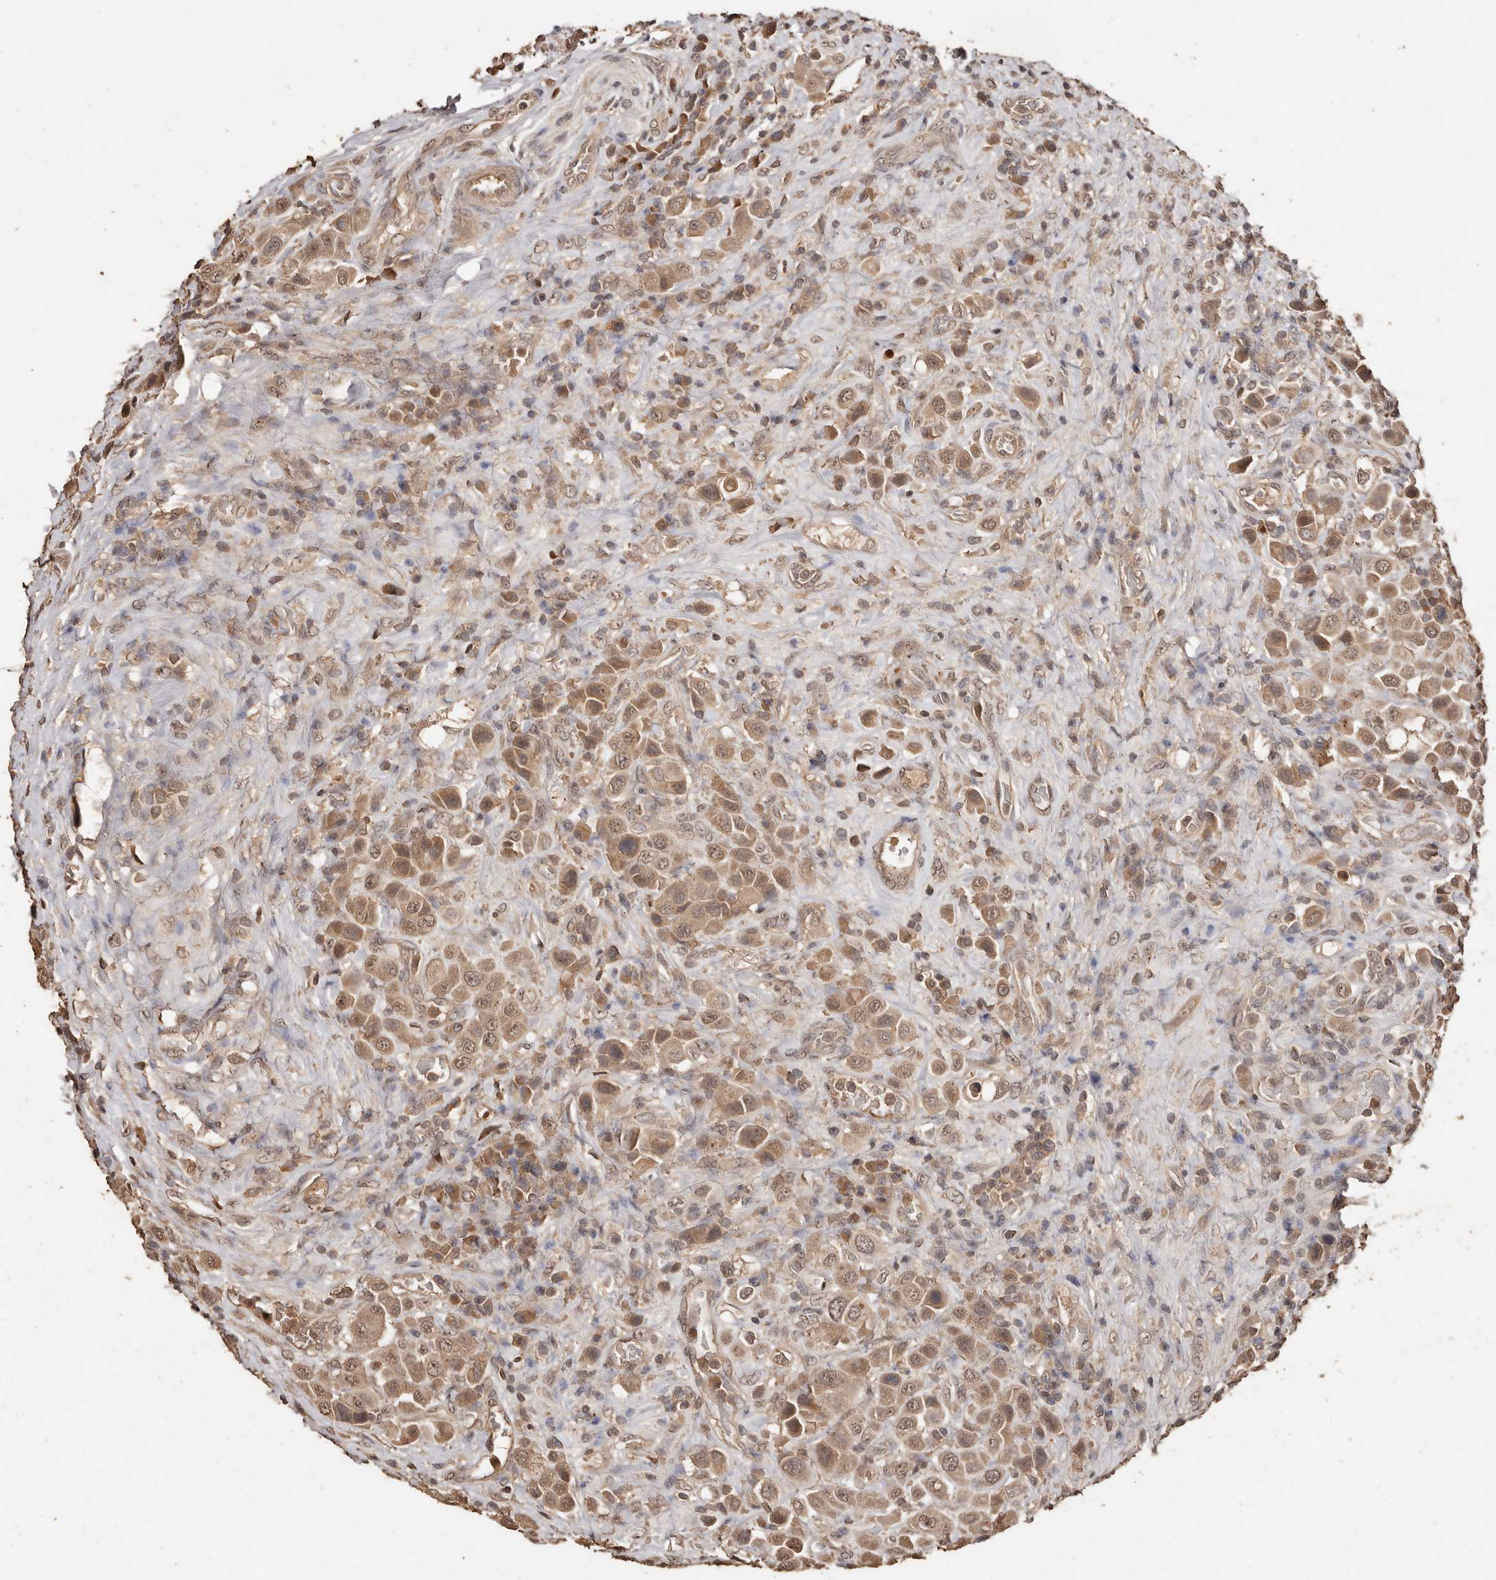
{"staining": {"intensity": "moderate", "quantity": ">75%", "location": "cytoplasmic/membranous,nuclear"}, "tissue": "urothelial cancer", "cell_type": "Tumor cells", "image_type": "cancer", "snomed": [{"axis": "morphology", "description": "Urothelial carcinoma, High grade"}, {"axis": "topography", "description": "Urinary bladder"}], "caption": "The histopathology image shows immunohistochemical staining of urothelial cancer. There is moderate cytoplasmic/membranous and nuclear expression is seen in about >75% of tumor cells.", "gene": "PKDCC", "patient": {"sex": "male", "age": 50}}